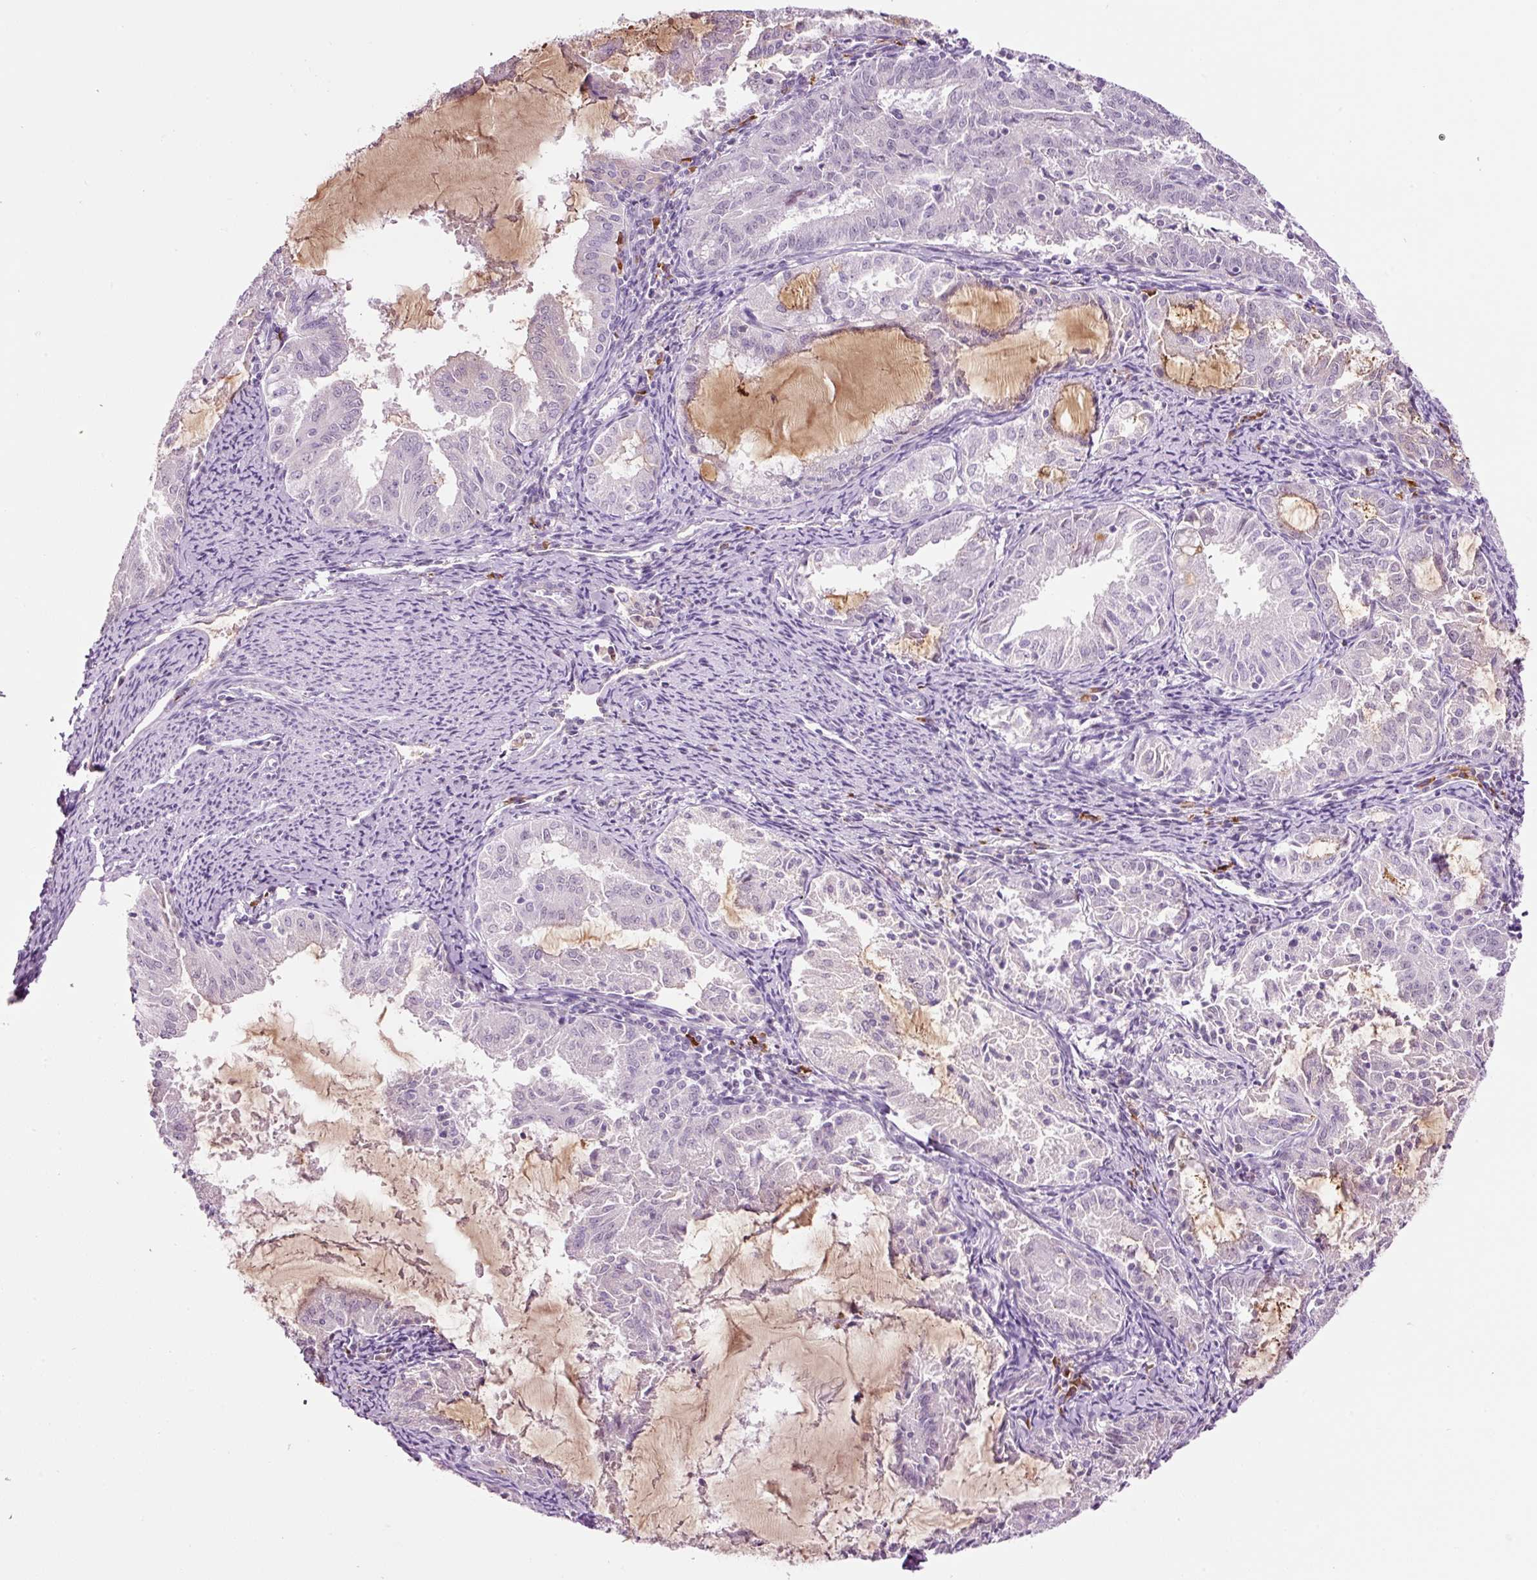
{"staining": {"intensity": "negative", "quantity": "none", "location": "none"}, "tissue": "endometrial cancer", "cell_type": "Tumor cells", "image_type": "cancer", "snomed": [{"axis": "morphology", "description": "Adenocarcinoma, NOS"}, {"axis": "topography", "description": "Endometrium"}], "caption": "A micrograph of adenocarcinoma (endometrial) stained for a protein demonstrates no brown staining in tumor cells.", "gene": "KLF1", "patient": {"sex": "female", "age": 70}}